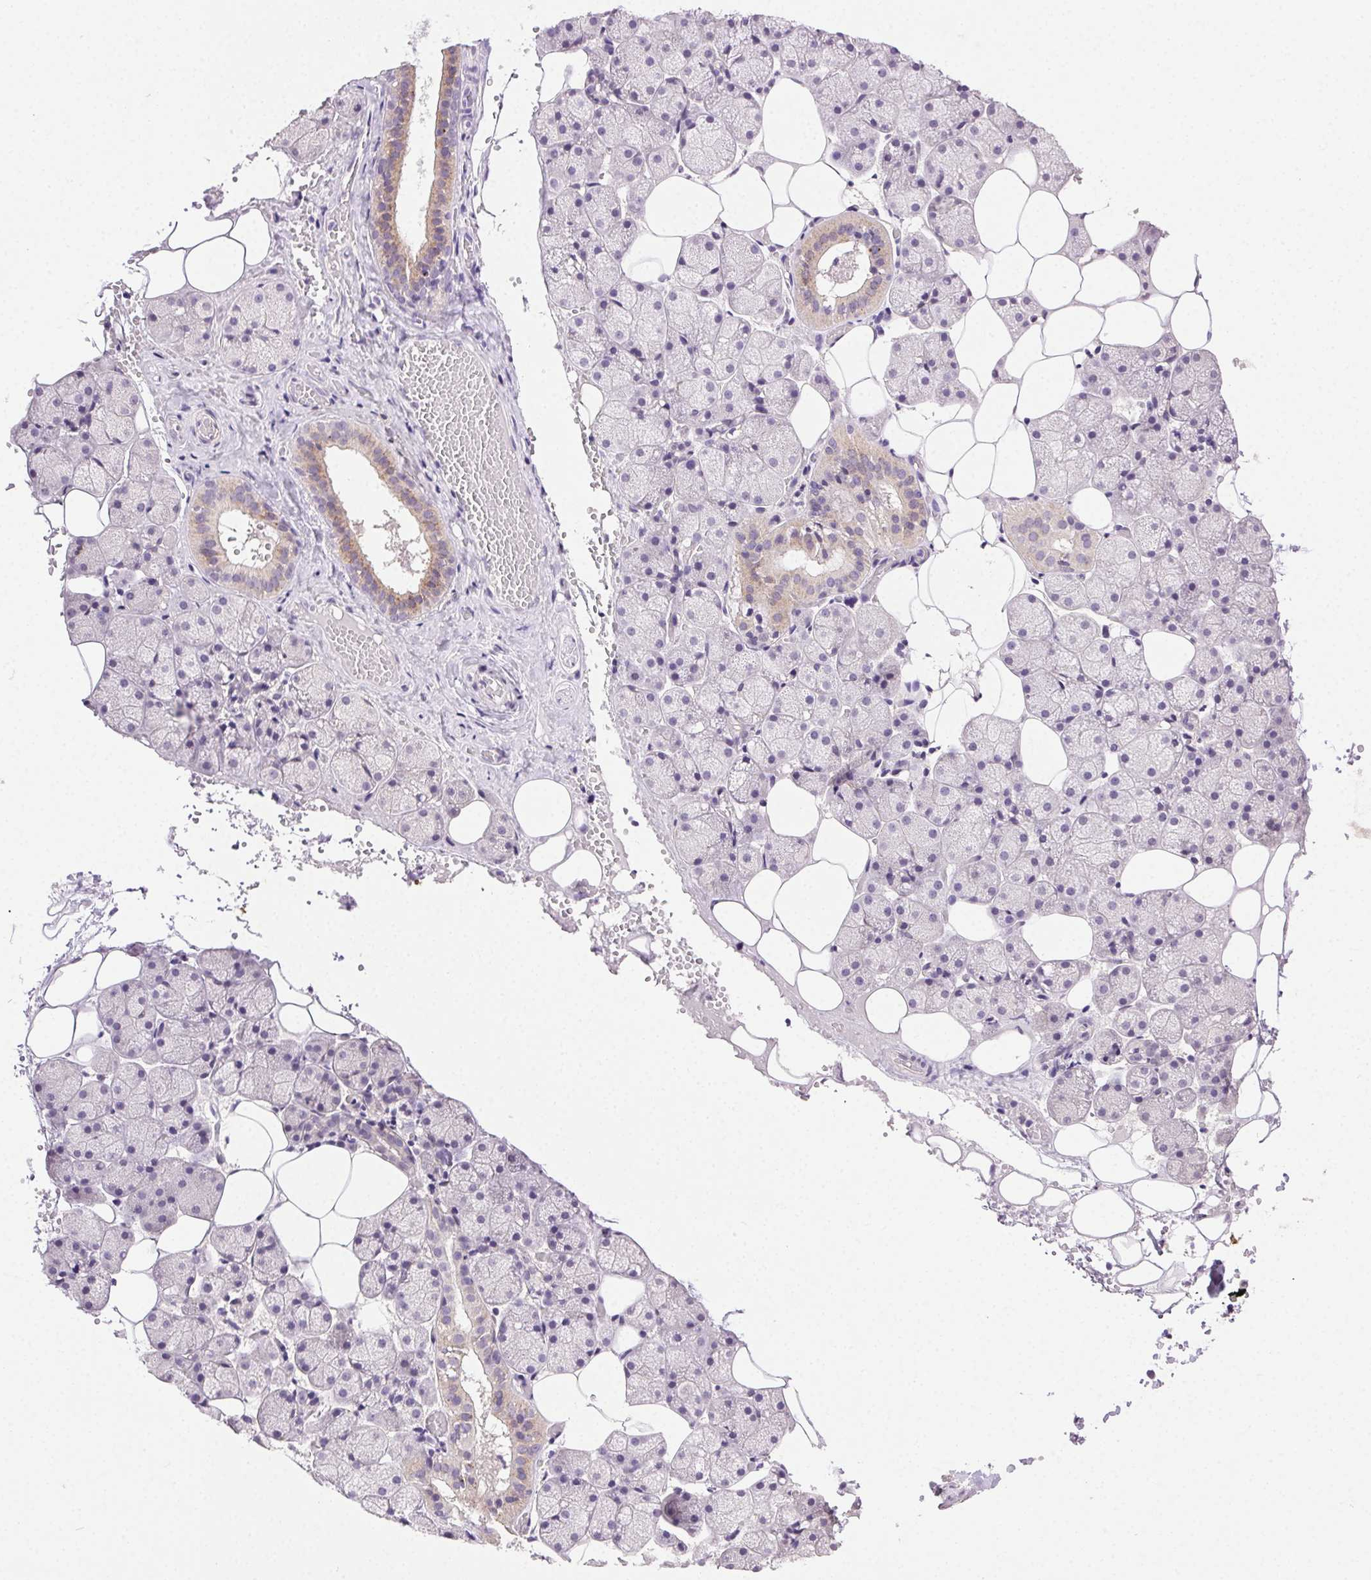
{"staining": {"intensity": "weak", "quantity": "<25%", "location": "cytoplasmic/membranous"}, "tissue": "salivary gland", "cell_type": "Glandular cells", "image_type": "normal", "snomed": [{"axis": "morphology", "description": "Normal tissue, NOS"}, {"axis": "topography", "description": "Salivary gland"}], "caption": "Immunohistochemistry micrograph of unremarkable salivary gland stained for a protein (brown), which exhibits no expression in glandular cells.", "gene": "AKAP5", "patient": {"sex": "male", "age": 38}}